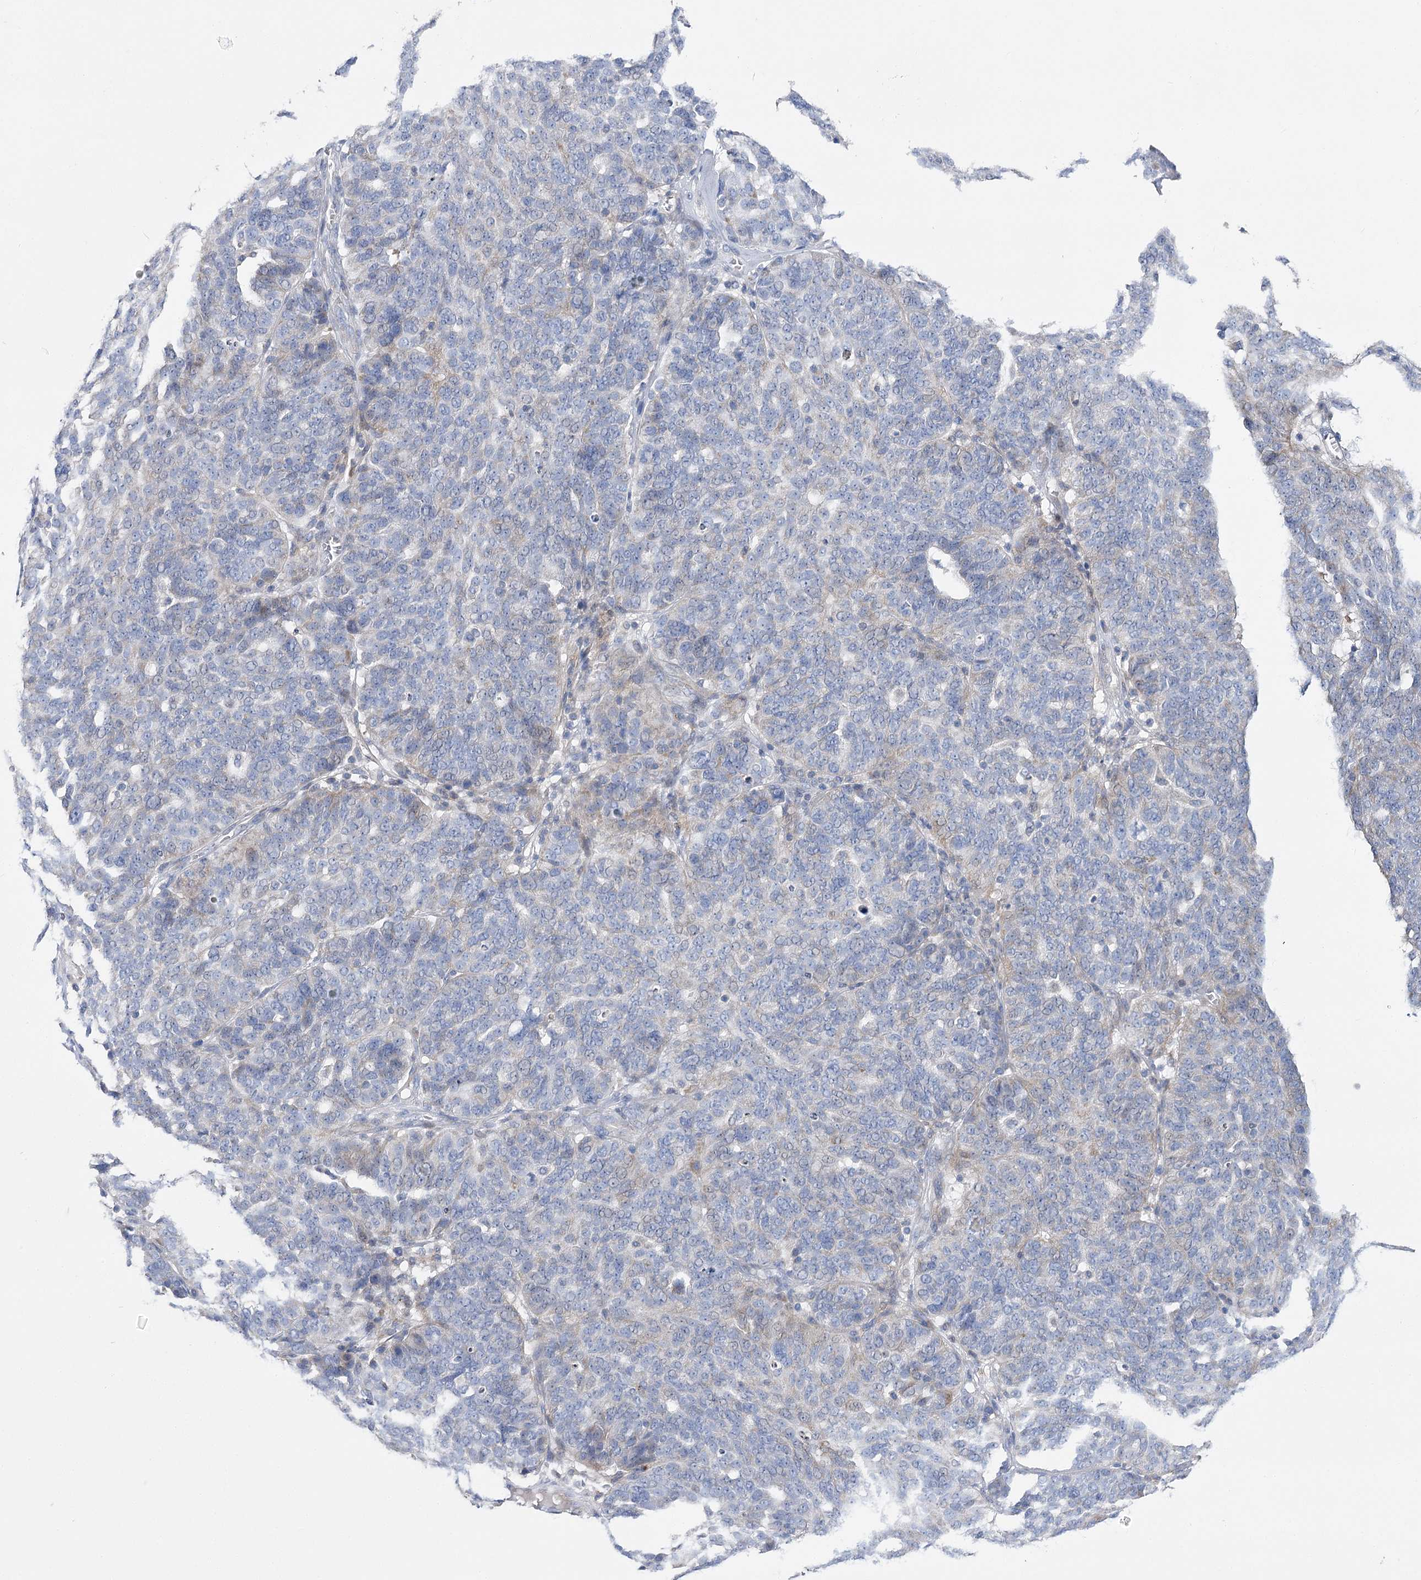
{"staining": {"intensity": "negative", "quantity": "none", "location": "none"}, "tissue": "ovarian cancer", "cell_type": "Tumor cells", "image_type": "cancer", "snomed": [{"axis": "morphology", "description": "Cystadenocarcinoma, serous, NOS"}, {"axis": "topography", "description": "Ovary"}], "caption": "IHC micrograph of ovarian cancer (serous cystadenocarcinoma) stained for a protein (brown), which exhibits no expression in tumor cells.", "gene": "NRAP", "patient": {"sex": "female", "age": 59}}